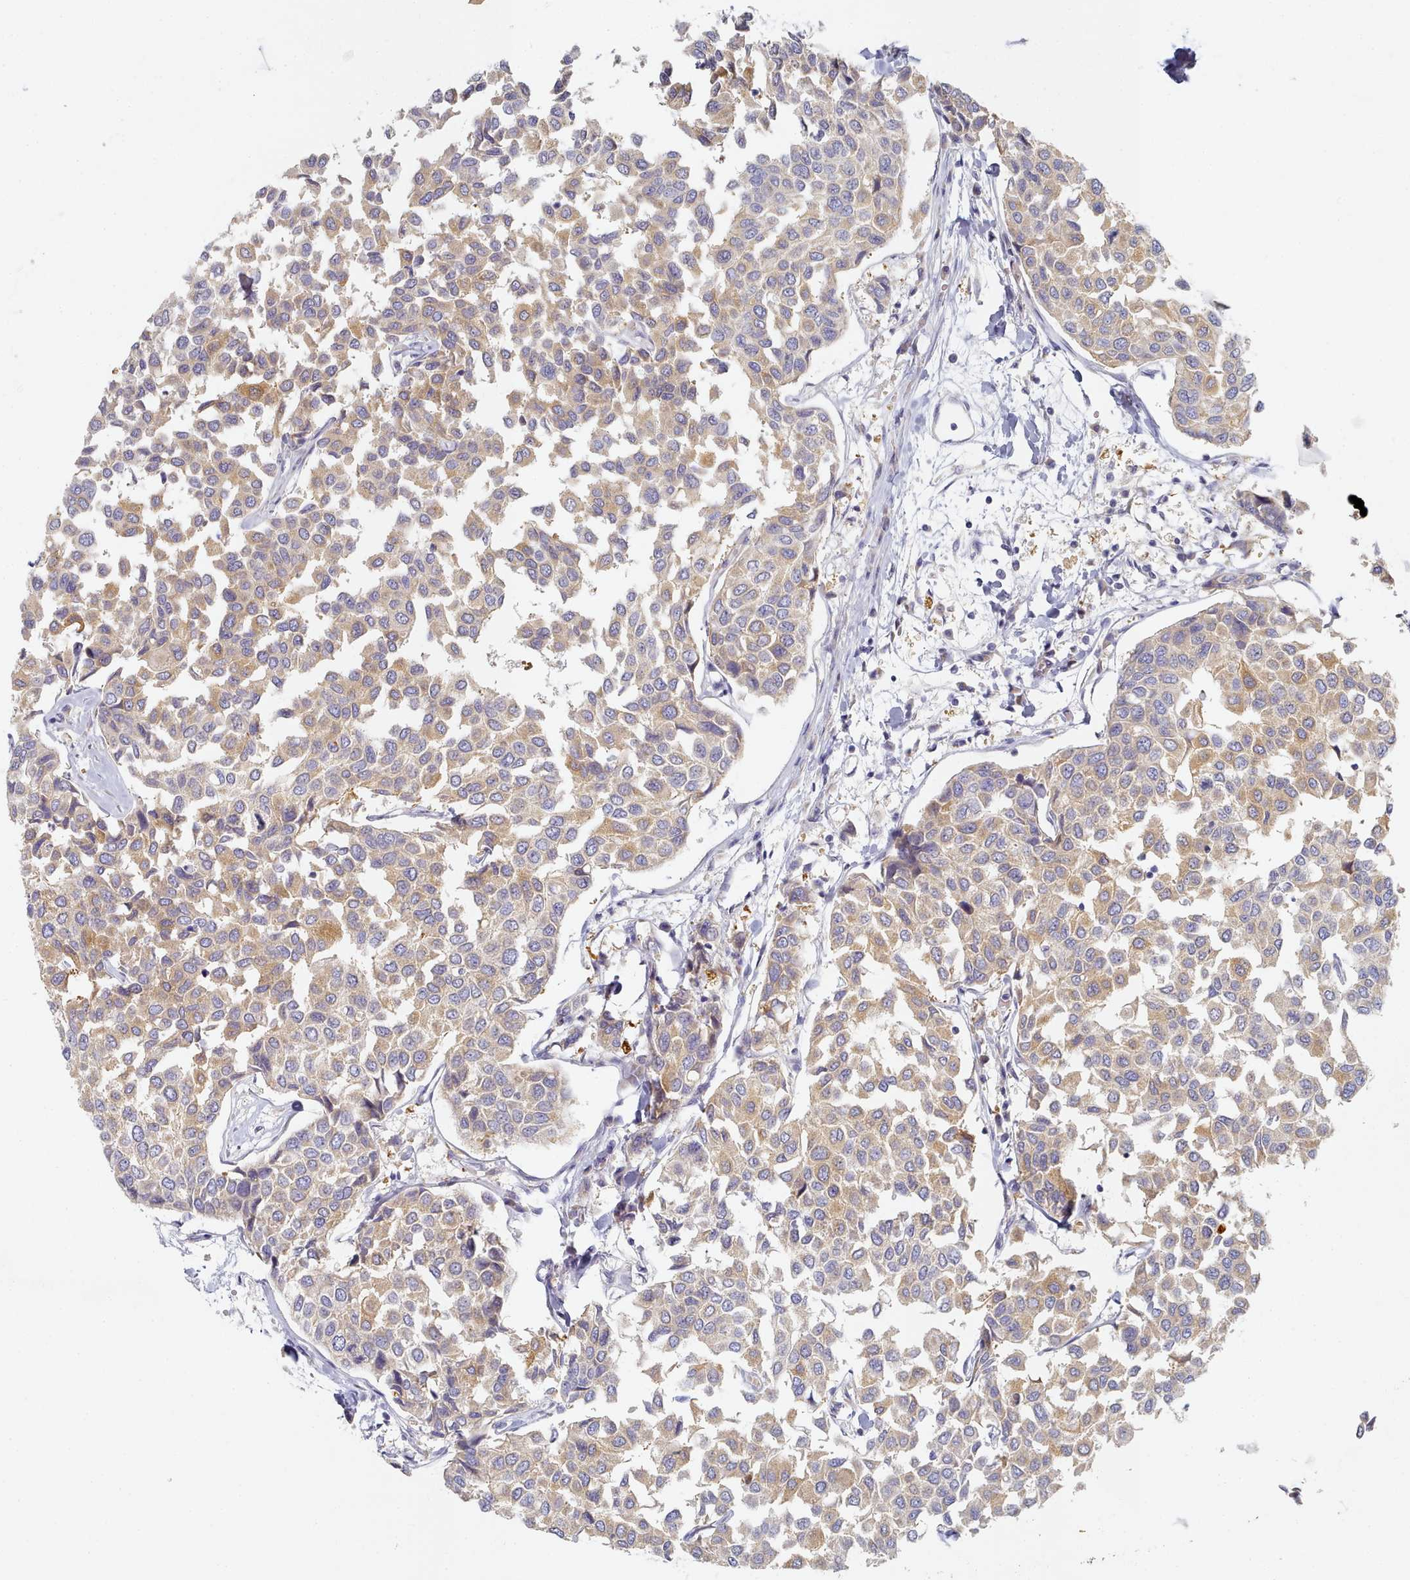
{"staining": {"intensity": "moderate", "quantity": ">75%", "location": "cytoplasmic/membranous"}, "tissue": "breast cancer", "cell_type": "Tumor cells", "image_type": "cancer", "snomed": [{"axis": "morphology", "description": "Duct carcinoma"}, {"axis": "topography", "description": "Breast"}], "caption": "A medium amount of moderate cytoplasmic/membranous positivity is present in approximately >75% of tumor cells in breast intraductal carcinoma tissue. The staining was performed using DAB to visualize the protein expression in brown, while the nuclei were stained in blue with hematoxylin (Magnification: 20x).", "gene": "TYW1B", "patient": {"sex": "female", "age": 55}}